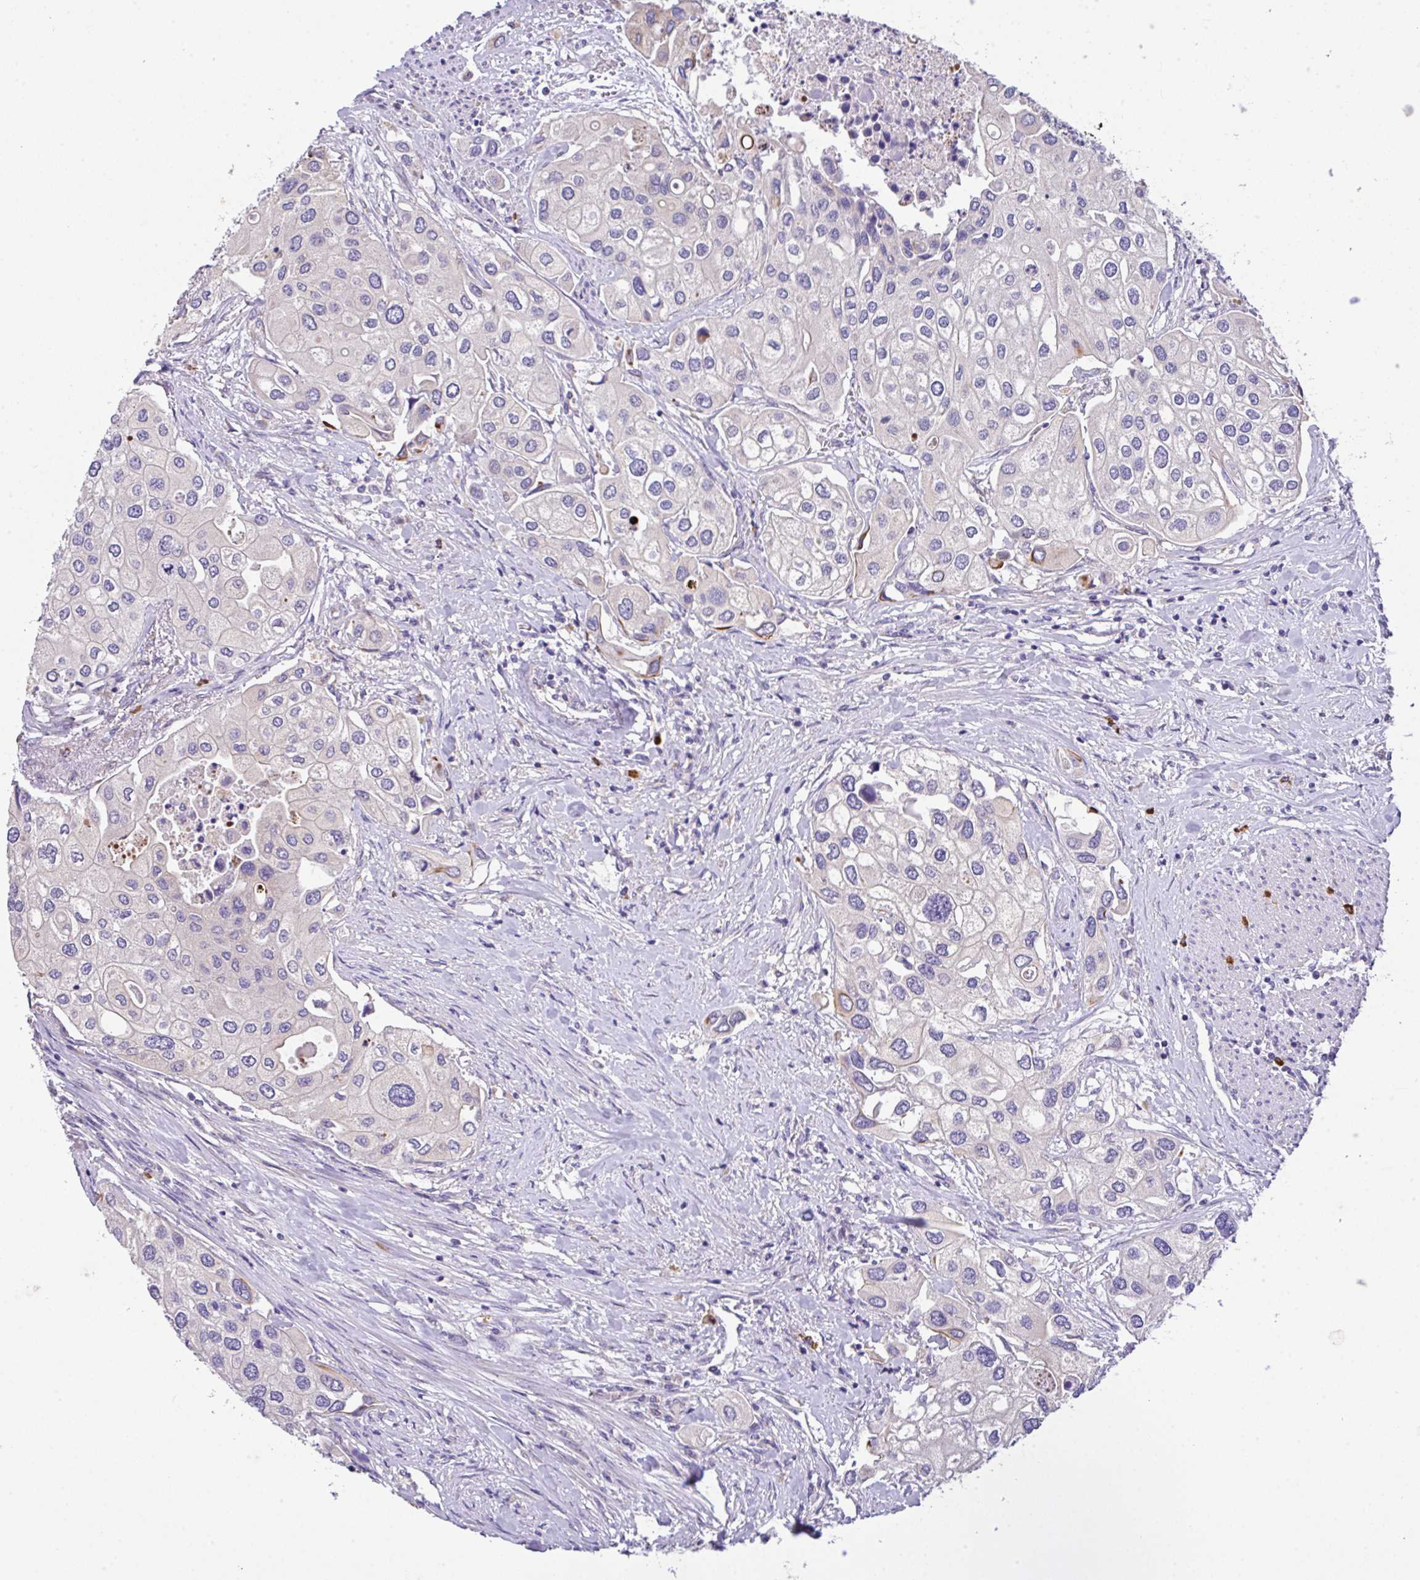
{"staining": {"intensity": "negative", "quantity": "none", "location": "none"}, "tissue": "urothelial cancer", "cell_type": "Tumor cells", "image_type": "cancer", "snomed": [{"axis": "morphology", "description": "Urothelial carcinoma, High grade"}, {"axis": "topography", "description": "Urinary bladder"}], "caption": "This is an IHC histopathology image of human urothelial cancer. There is no staining in tumor cells.", "gene": "EPN3", "patient": {"sex": "male", "age": 64}}